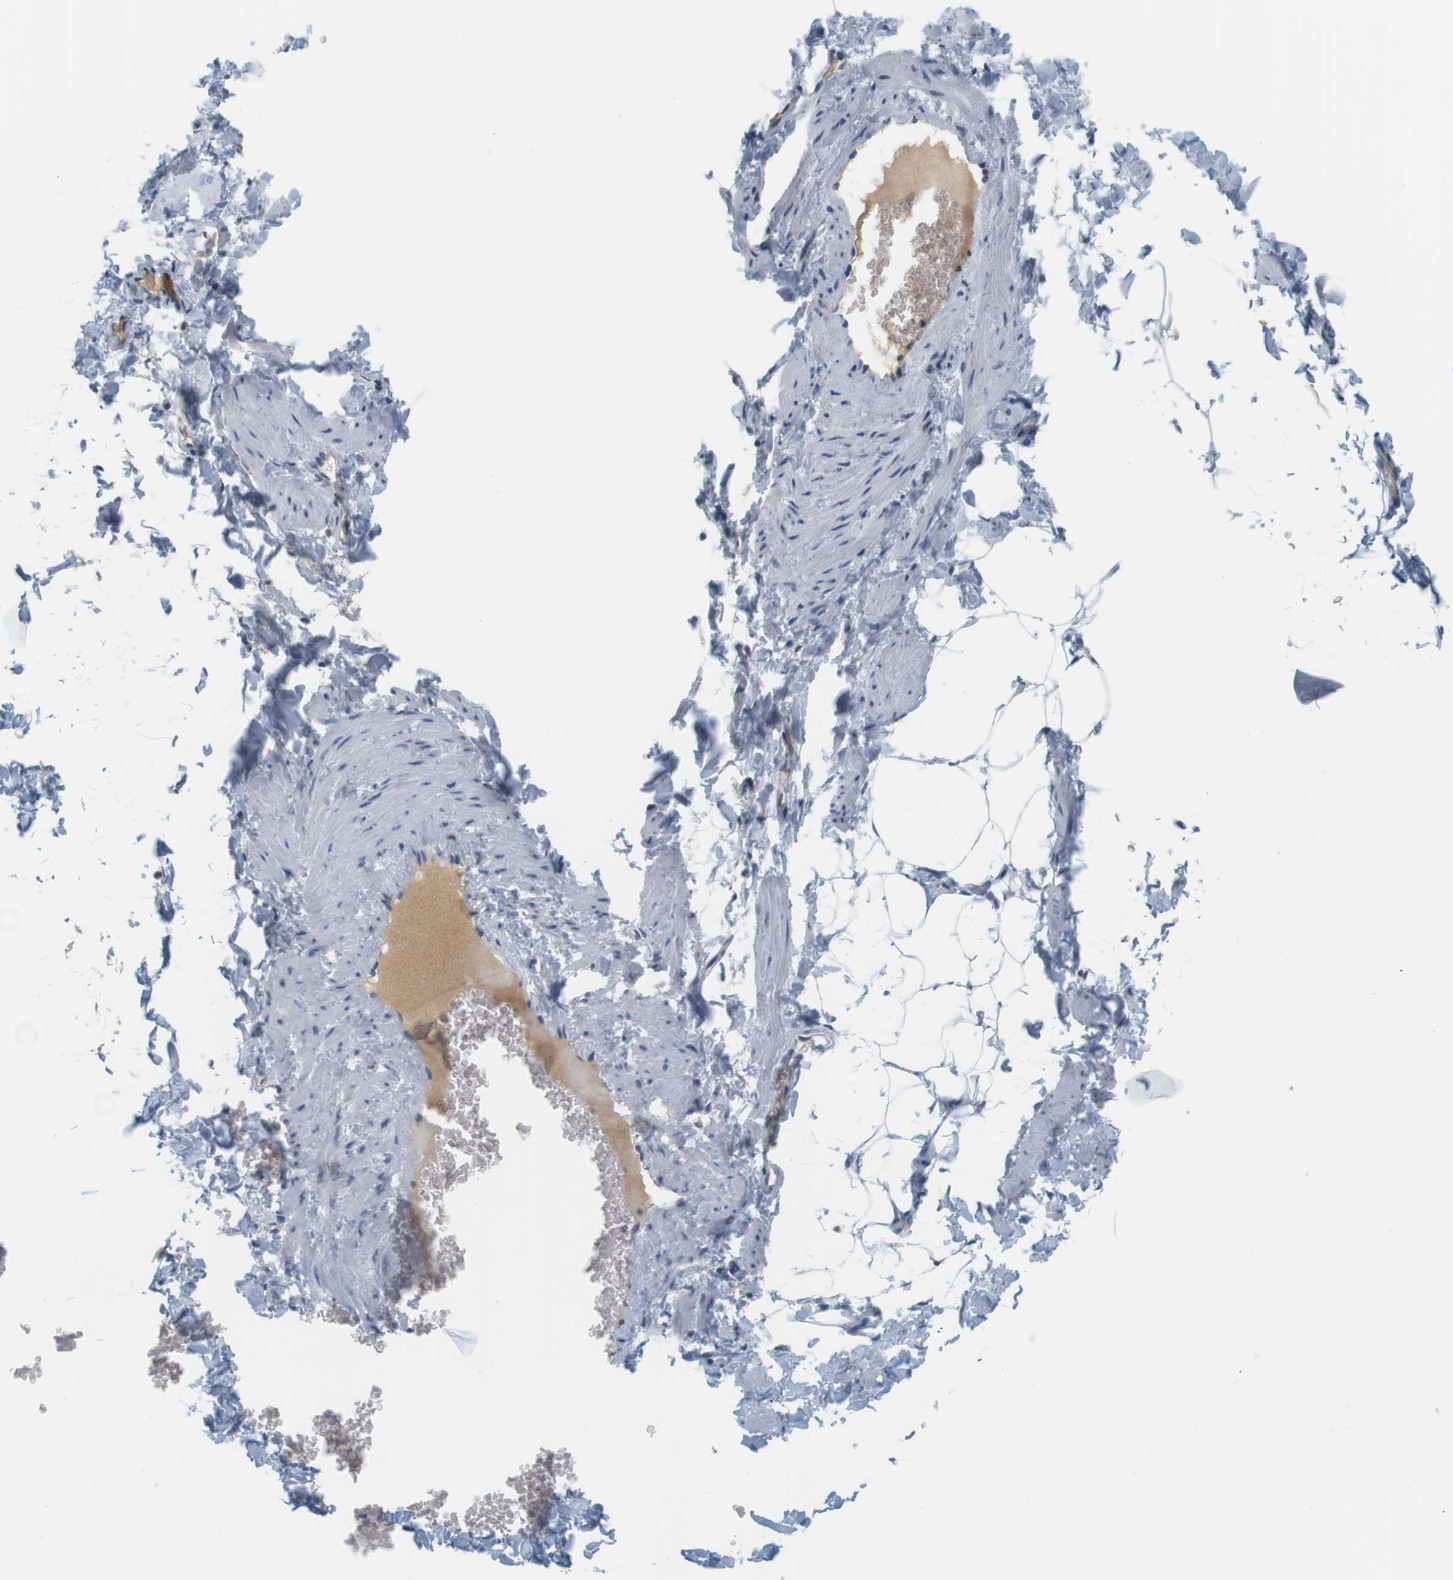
{"staining": {"intensity": "negative", "quantity": "none", "location": "none"}, "tissue": "adipose tissue", "cell_type": "Adipocytes", "image_type": "normal", "snomed": [{"axis": "morphology", "description": "Normal tissue, NOS"}, {"axis": "topography", "description": "Vascular tissue"}], "caption": "Adipocytes are negative for protein expression in benign human adipose tissue. Nuclei are stained in blue.", "gene": "WNT7A", "patient": {"sex": "male", "age": 41}}